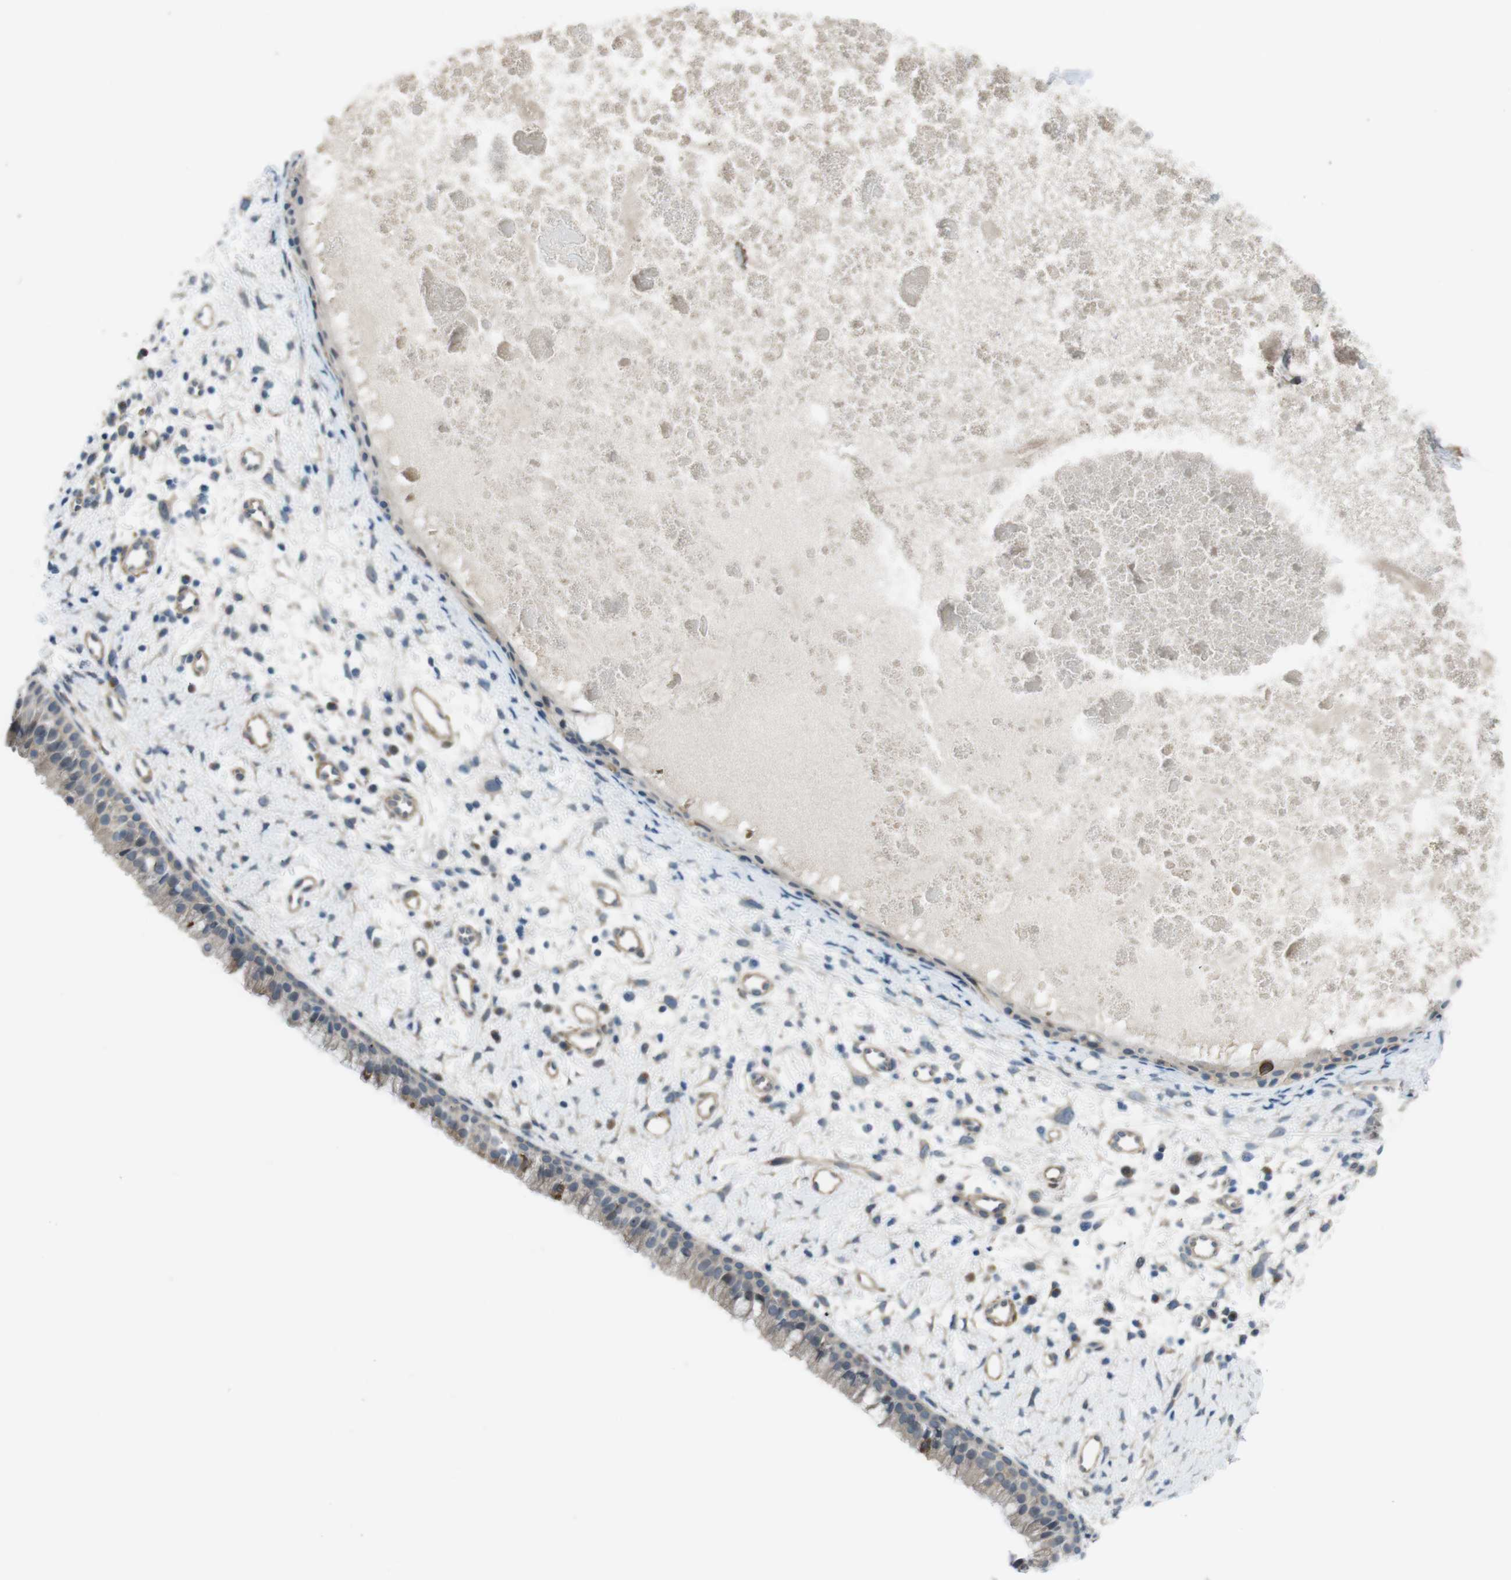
{"staining": {"intensity": "moderate", "quantity": "<25%", "location": "cytoplasmic/membranous"}, "tissue": "nasopharynx", "cell_type": "Respiratory epithelial cells", "image_type": "normal", "snomed": [{"axis": "morphology", "description": "Normal tissue, NOS"}, {"axis": "topography", "description": "Nasopharynx"}], "caption": "Immunohistochemical staining of benign human nasopharynx exhibits low levels of moderate cytoplasmic/membranous positivity in approximately <25% of respiratory epithelial cells.", "gene": "ANK2", "patient": {"sex": "male", "age": 22}}